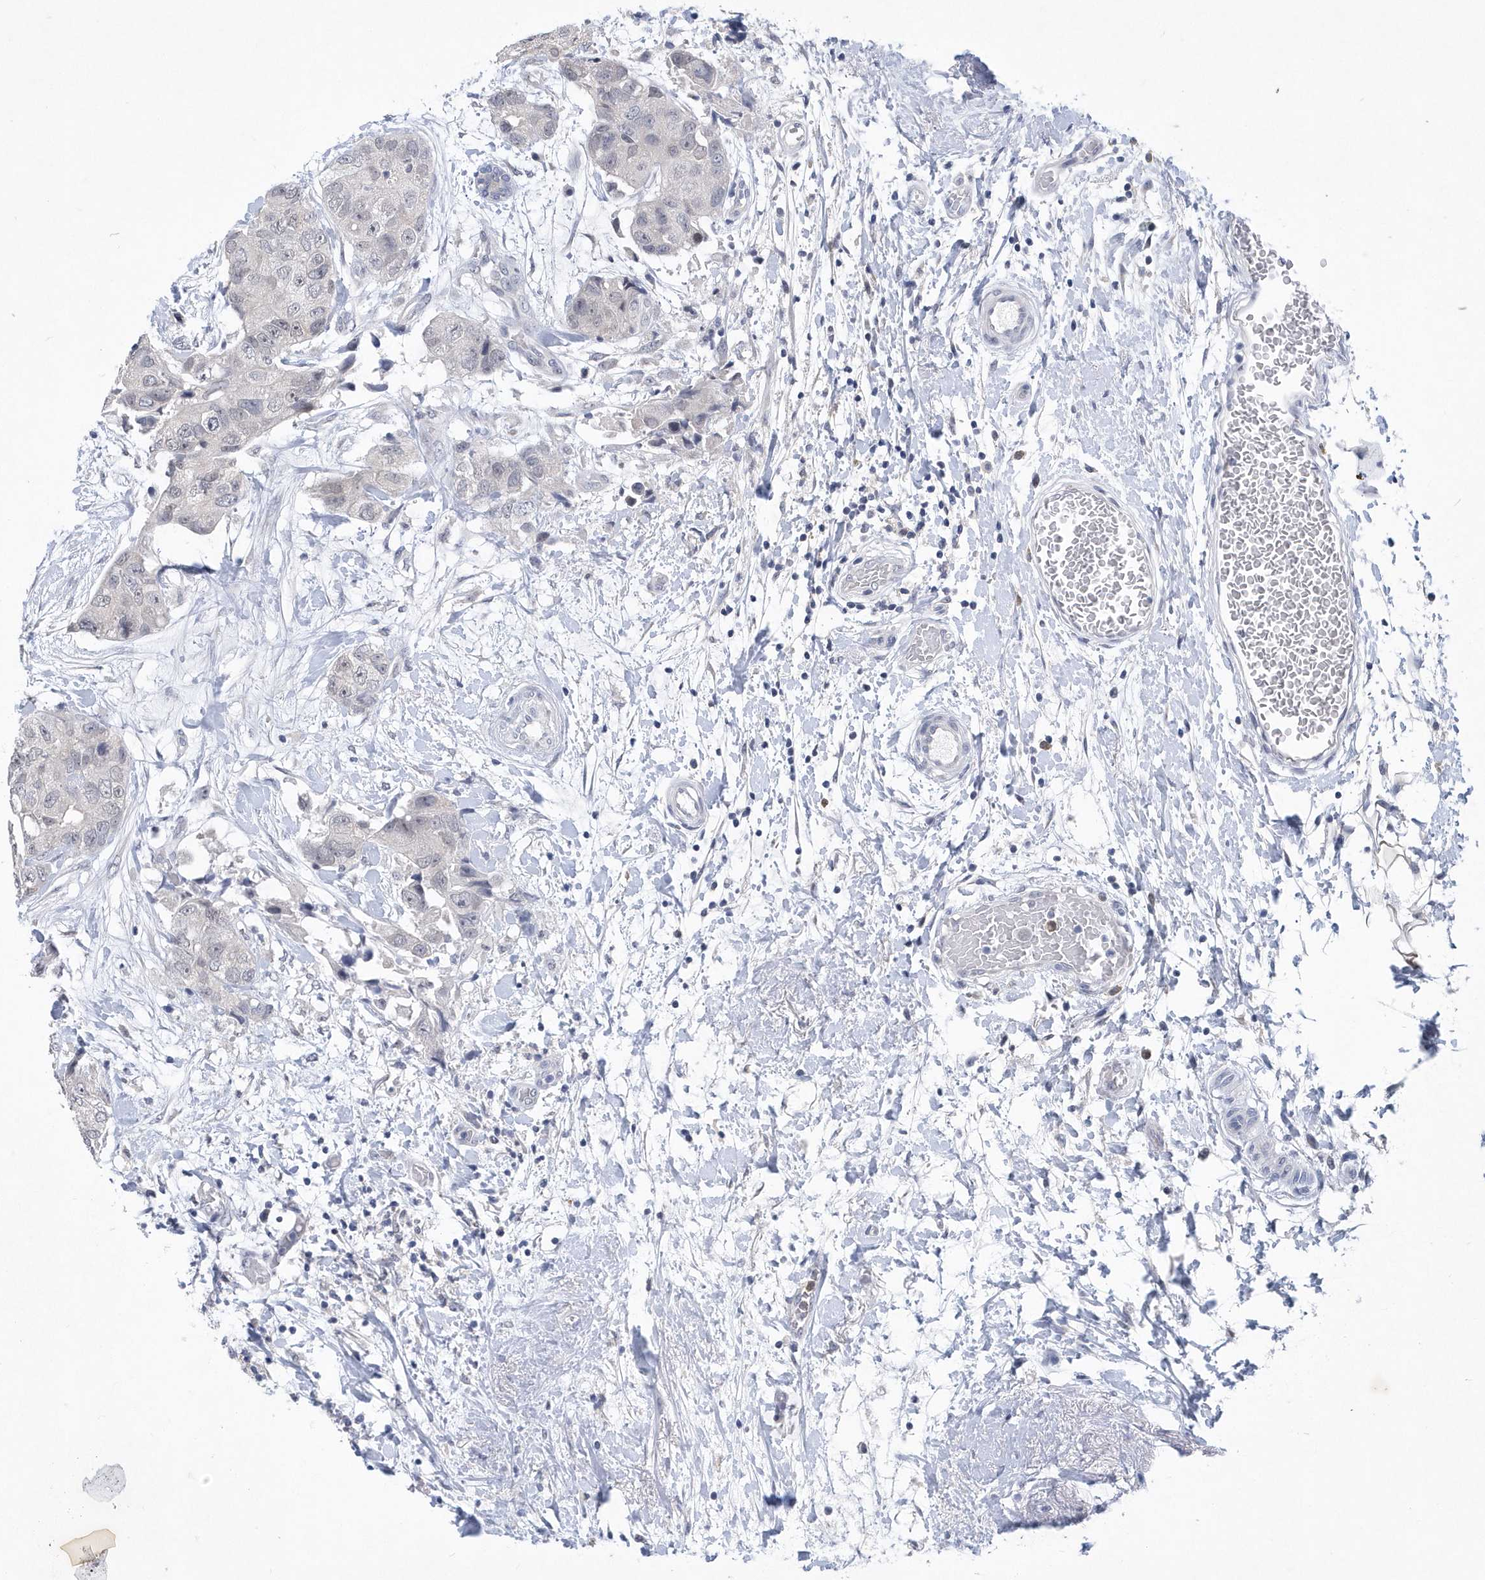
{"staining": {"intensity": "negative", "quantity": "none", "location": "none"}, "tissue": "breast cancer", "cell_type": "Tumor cells", "image_type": "cancer", "snomed": [{"axis": "morphology", "description": "Duct carcinoma"}, {"axis": "topography", "description": "Breast"}], "caption": "Immunohistochemistry histopathology image of neoplastic tissue: human breast cancer (intraductal carcinoma) stained with DAB (3,3'-diaminobenzidine) exhibits no significant protein expression in tumor cells.", "gene": "SRGAP3", "patient": {"sex": "female", "age": 62}}